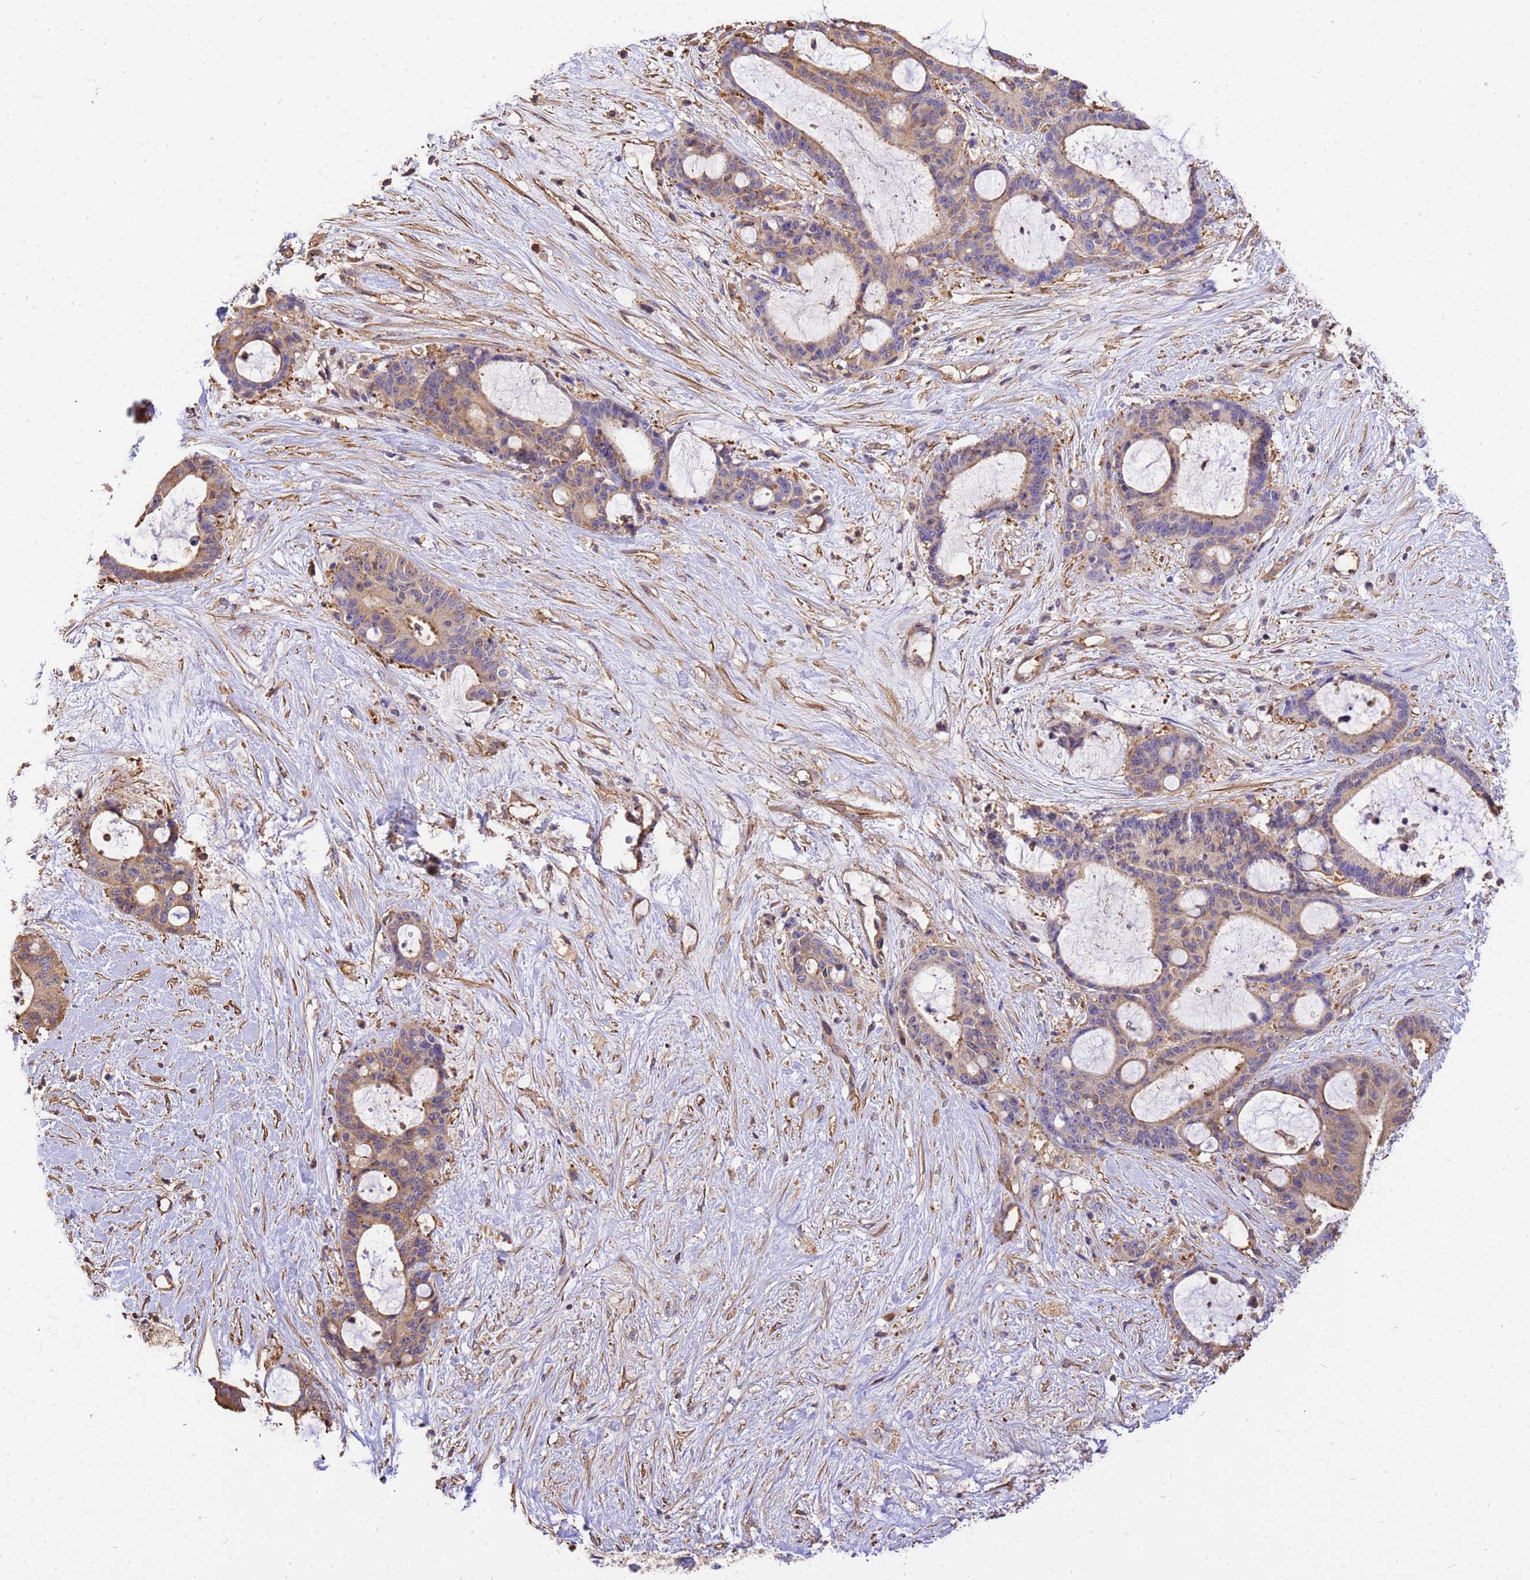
{"staining": {"intensity": "weak", "quantity": ">75%", "location": "cytoplasmic/membranous"}, "tissue": "liver cancer", "cell_type": "Tumor cells", "image_type": "cancer", "snomed": [{"axis": "morphology", "description": "Normal tissue, NOS"}, {"axis": "morphology", "description": "Cholangiocarcinoma"}, {"axis": "topography", "description": "Liver"}, {"axis": "topography", "description": "Peripheral nerve tissue"}], "caption": "Approximately >75% of tumor cells in cholangiocarcinoma (liver) exhibit weak cytoplasmic/membranous protein expression as visualized by brown immunohistochemical staining.", "gene": "WDR64", "patient": {"sex": "female", "age": 73}}